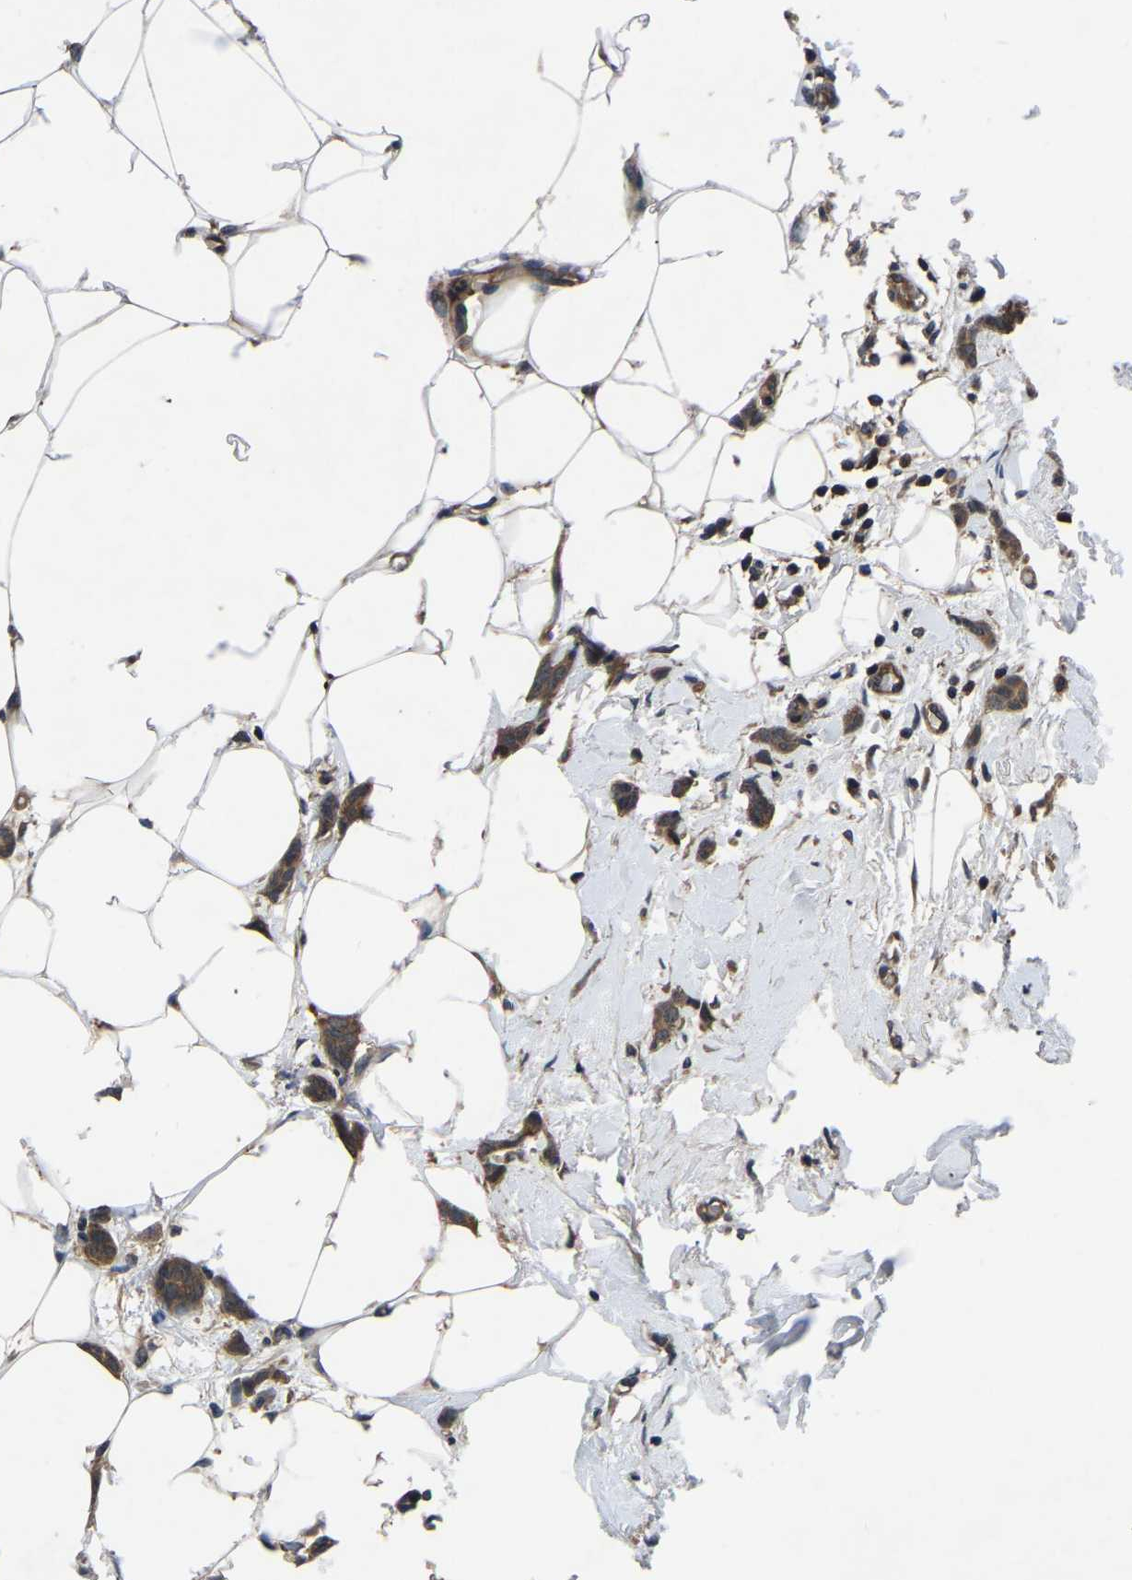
{"staining": {"intensity": "moderate", "quantity": ">75%", "location": "cytoplasmic/membranous"}, "tissue": "breast cancer", "cell_type": "Tumor cells", "image_type": "cancer", "snomed": [{"axis": "morphology", "description": "Lobular carcinoma"}, {"axis": "topography", "description": "Skin"}, {"axis": "topography", "description": "Breast"}], "caption": "Breast cancer stained with a brown dye reveals moderate cytoplasmic/membranous positive expression in about >75% of tumor cells.", "gene": "FGD5", "patient": {"sex": "female", "age": 46}}